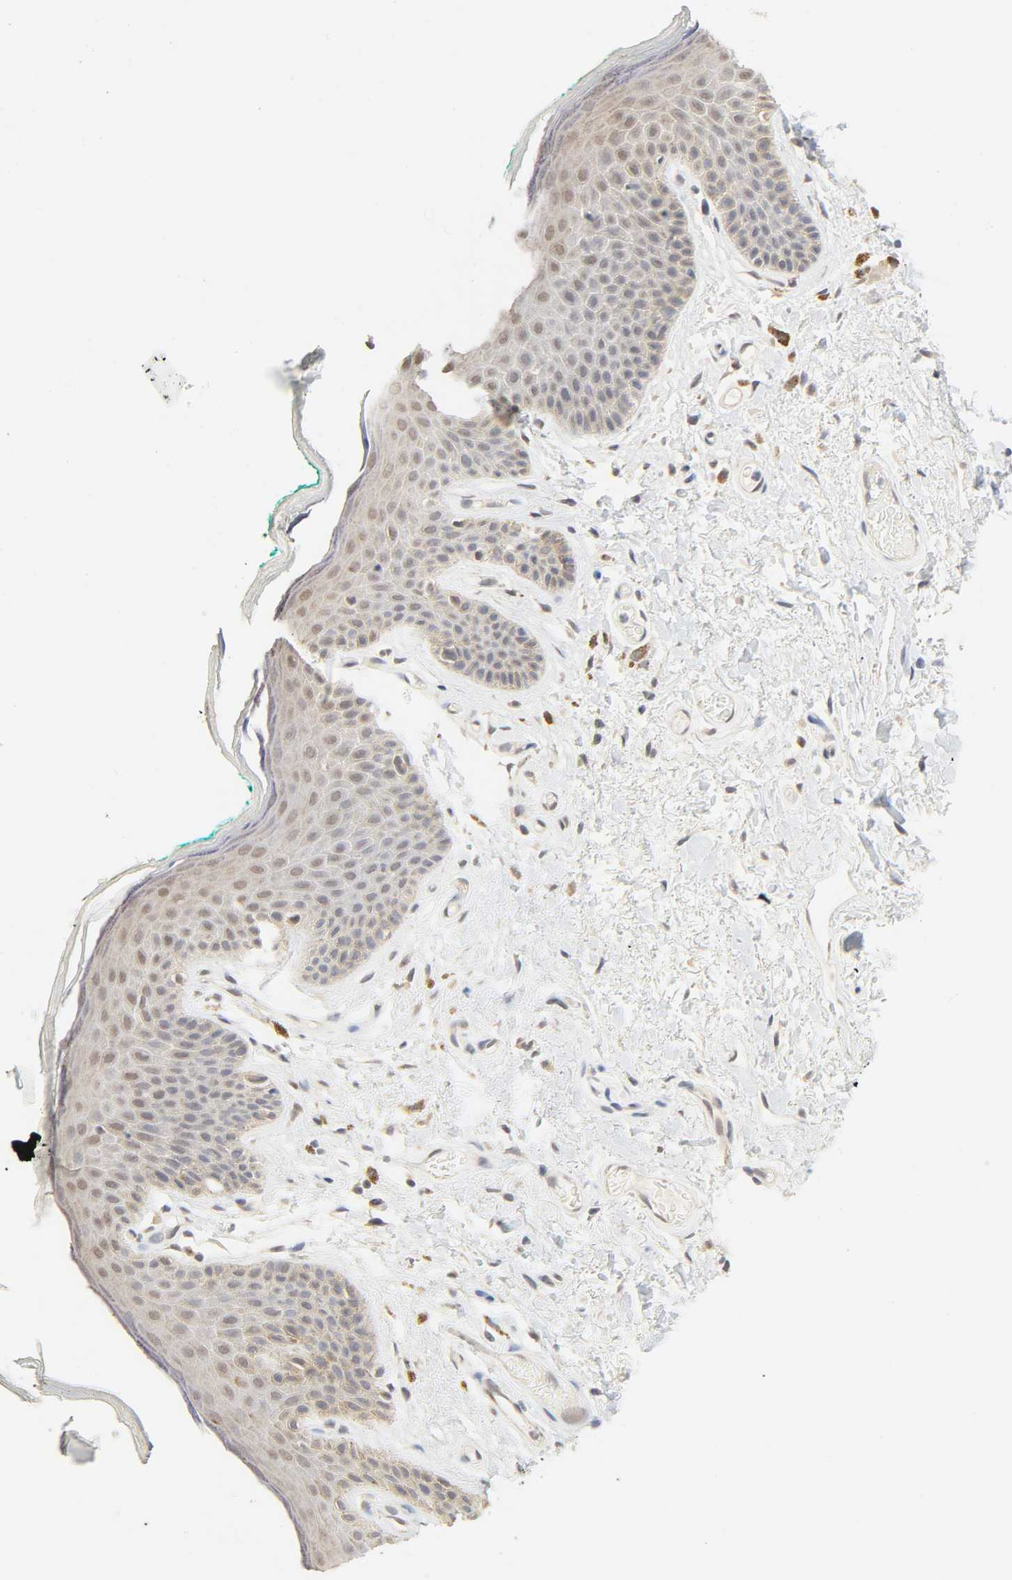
{"staining": {"intensity": "weak", "quantity": "25%-75%", "location": "cytoplasmic/membranous,nuclear"}, "tissue": "skin", "cell_type": "Epidermal cells", "image_type": "normal", "snomed": [{"axis": "morphology", "description": "Normal tissue, NOS"}, {"axis": "topography", "description": "Anal"}], "caption": "An IHC histopathology image of unremarkable tissue is shown. Protein staining in brown shows weak cytoplasmic/membranous,nuclear positivity in skin within epidermal cells. (DAB (3,3'-diaminobenzidine) = brown stain, brightfield microscopy at high magnification).", "gene": "ACSS2", "patient": {"sex": "male", "age": 74}}